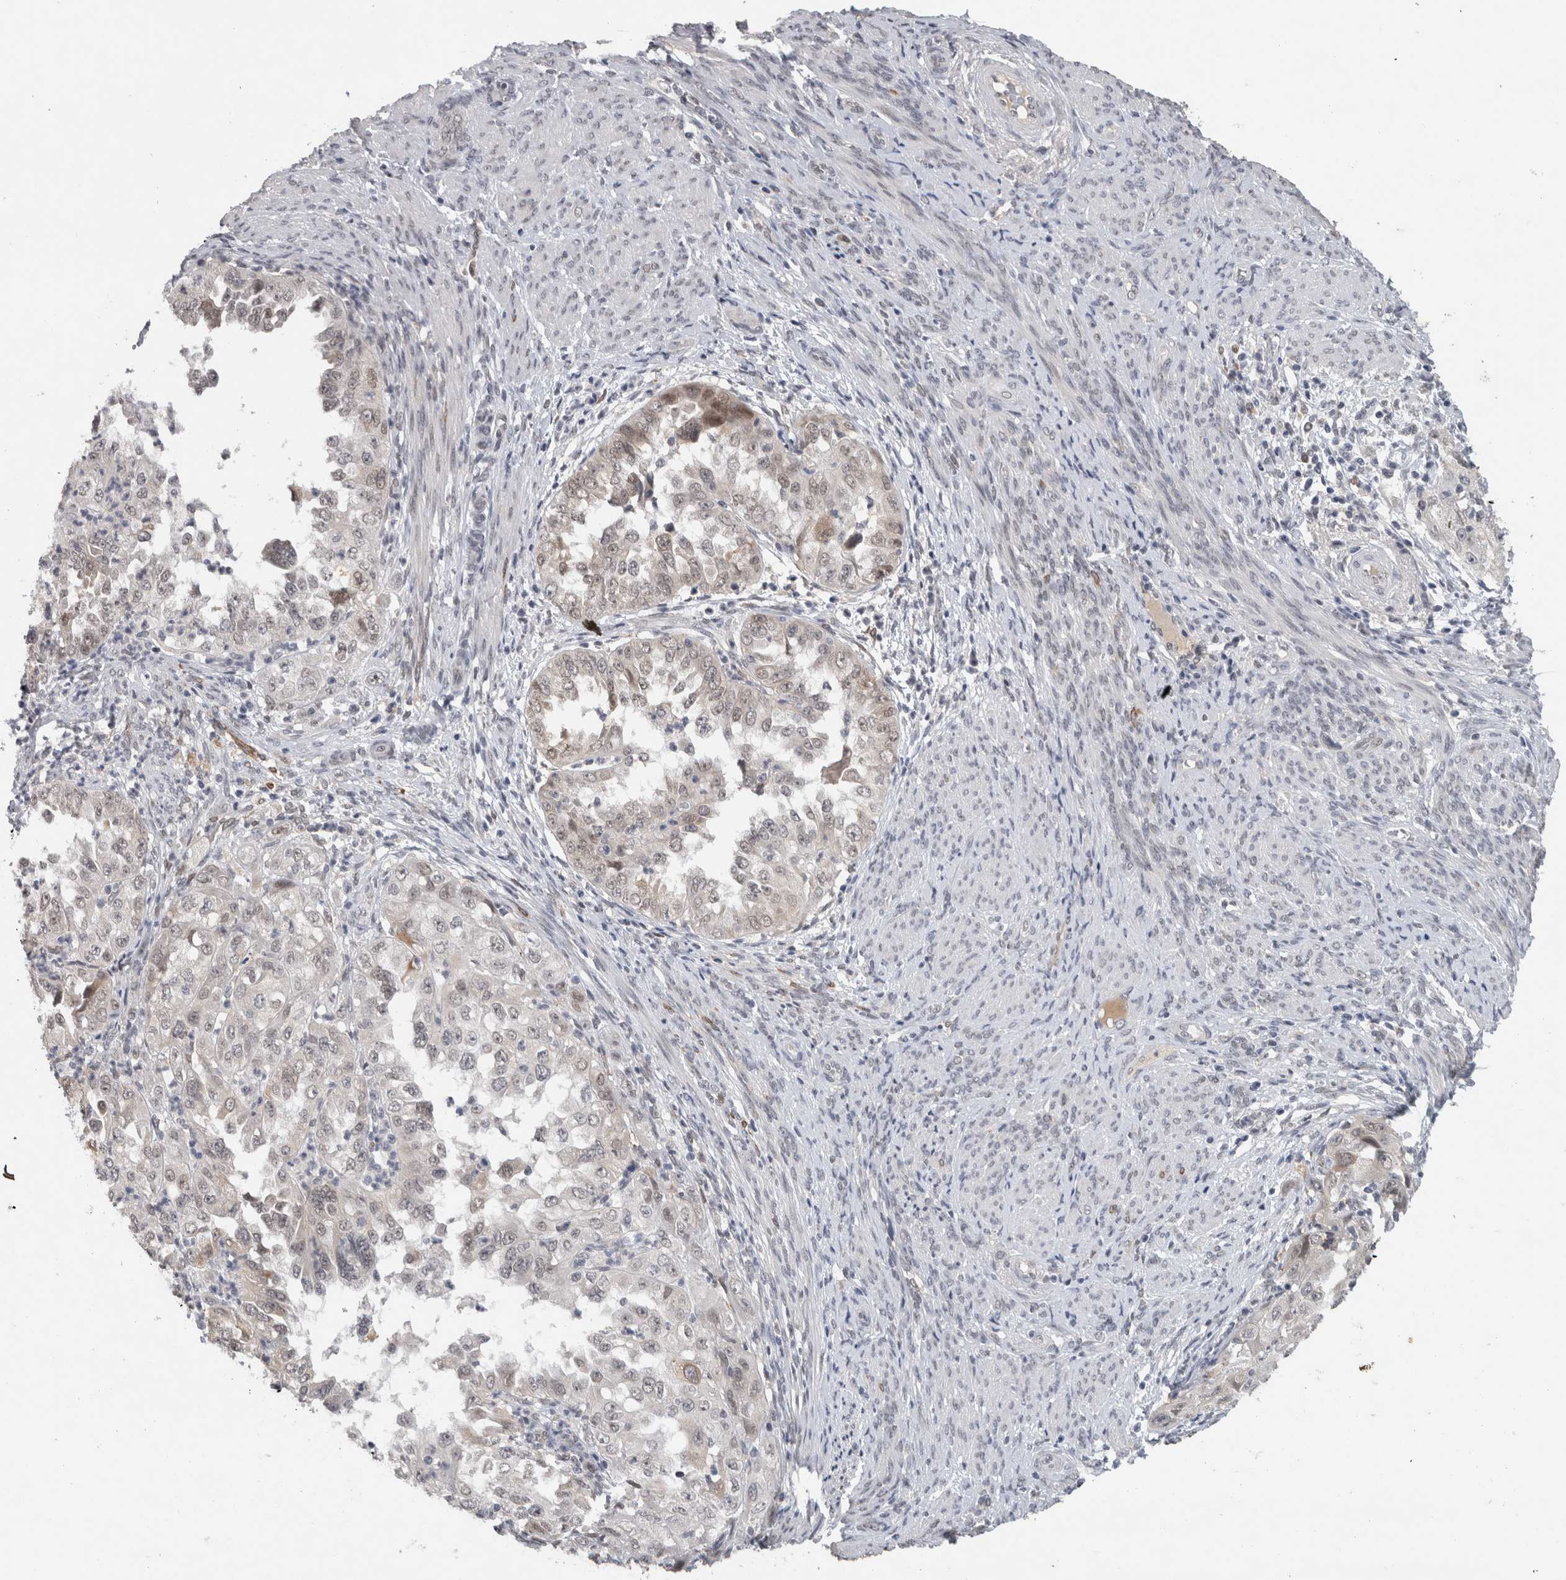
{"staining": {"intensity": "weak", "quantity": "<25%", "location": "nuclear"}, "tissue": "endometrial cancer", "cell_type": "Tumor cells", "image_type": "cancer", "snomed": [{"axis": "morphology", "description": "Adenocarcinoma, NOS"}, {"axis": "topography", "description": "Endometrium"}], "caption": "There is no significant staining in tumor cells of endometrial adenocarcinoma. (DAB immunohistochemistry visualized using brightfield microscopy, high magnification).", "gene": "PRXL2A", "patient": {"sex": "female", "age": 85}}